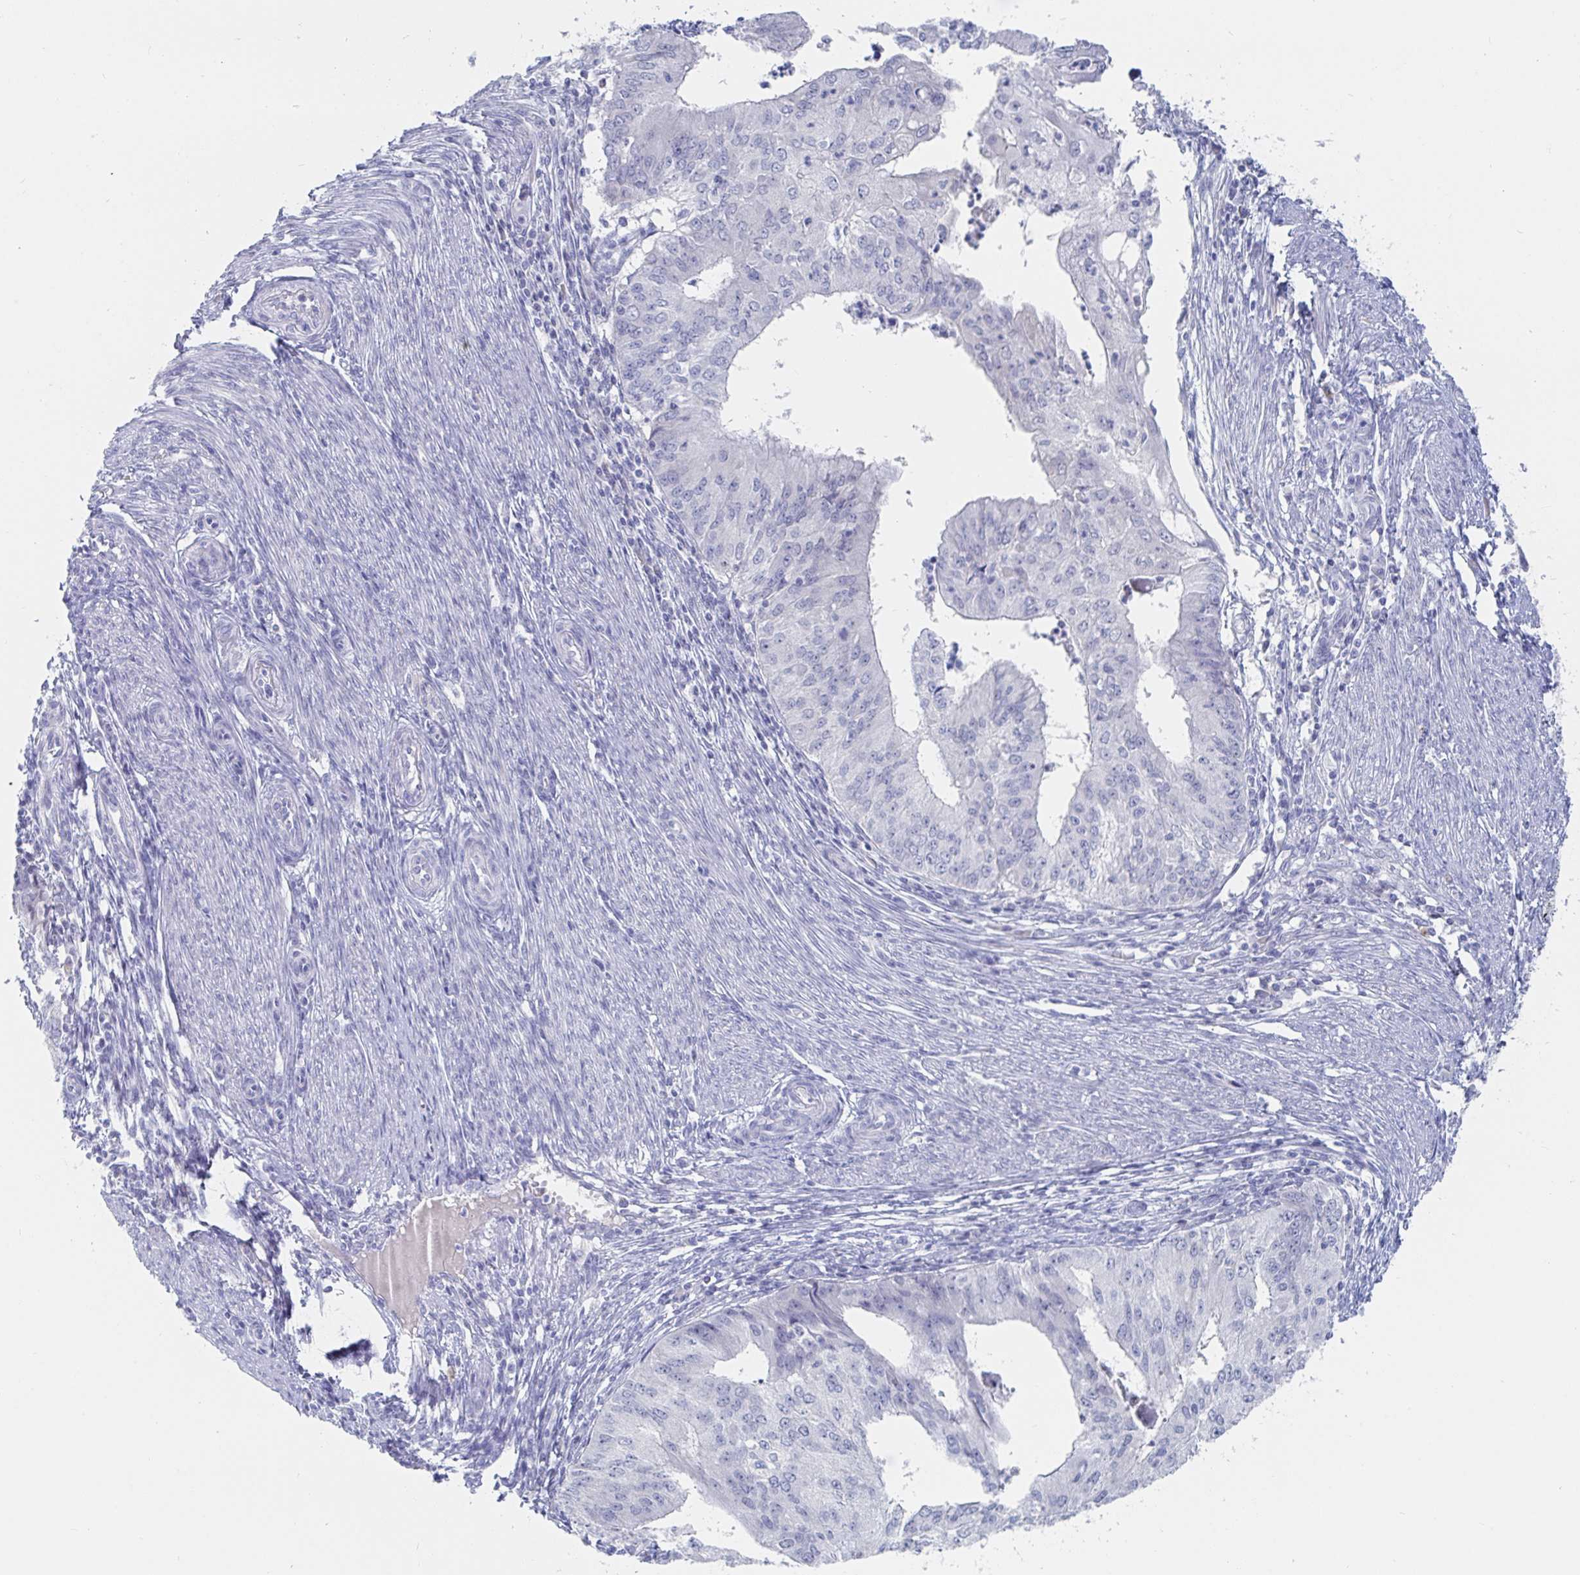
{"staining": {"intensity": "negative", "quantity": "none", "location": "none"}, "tissue": "endometrial cancer", "cell_type": "Tumor cells", "image_type": "cancer", "snomed": [{"axis": "morphology", "description": "Adenocarcinoma, NOS"}, {"axis": "topography", "description": "Endometrium"}], "caption": "IHC of human endometrial cancer (adenocarcinoma) reveals no positivity in tumor cells.", "gene": "ZNF430", "patient": {"sex": "female", "age": 50}}